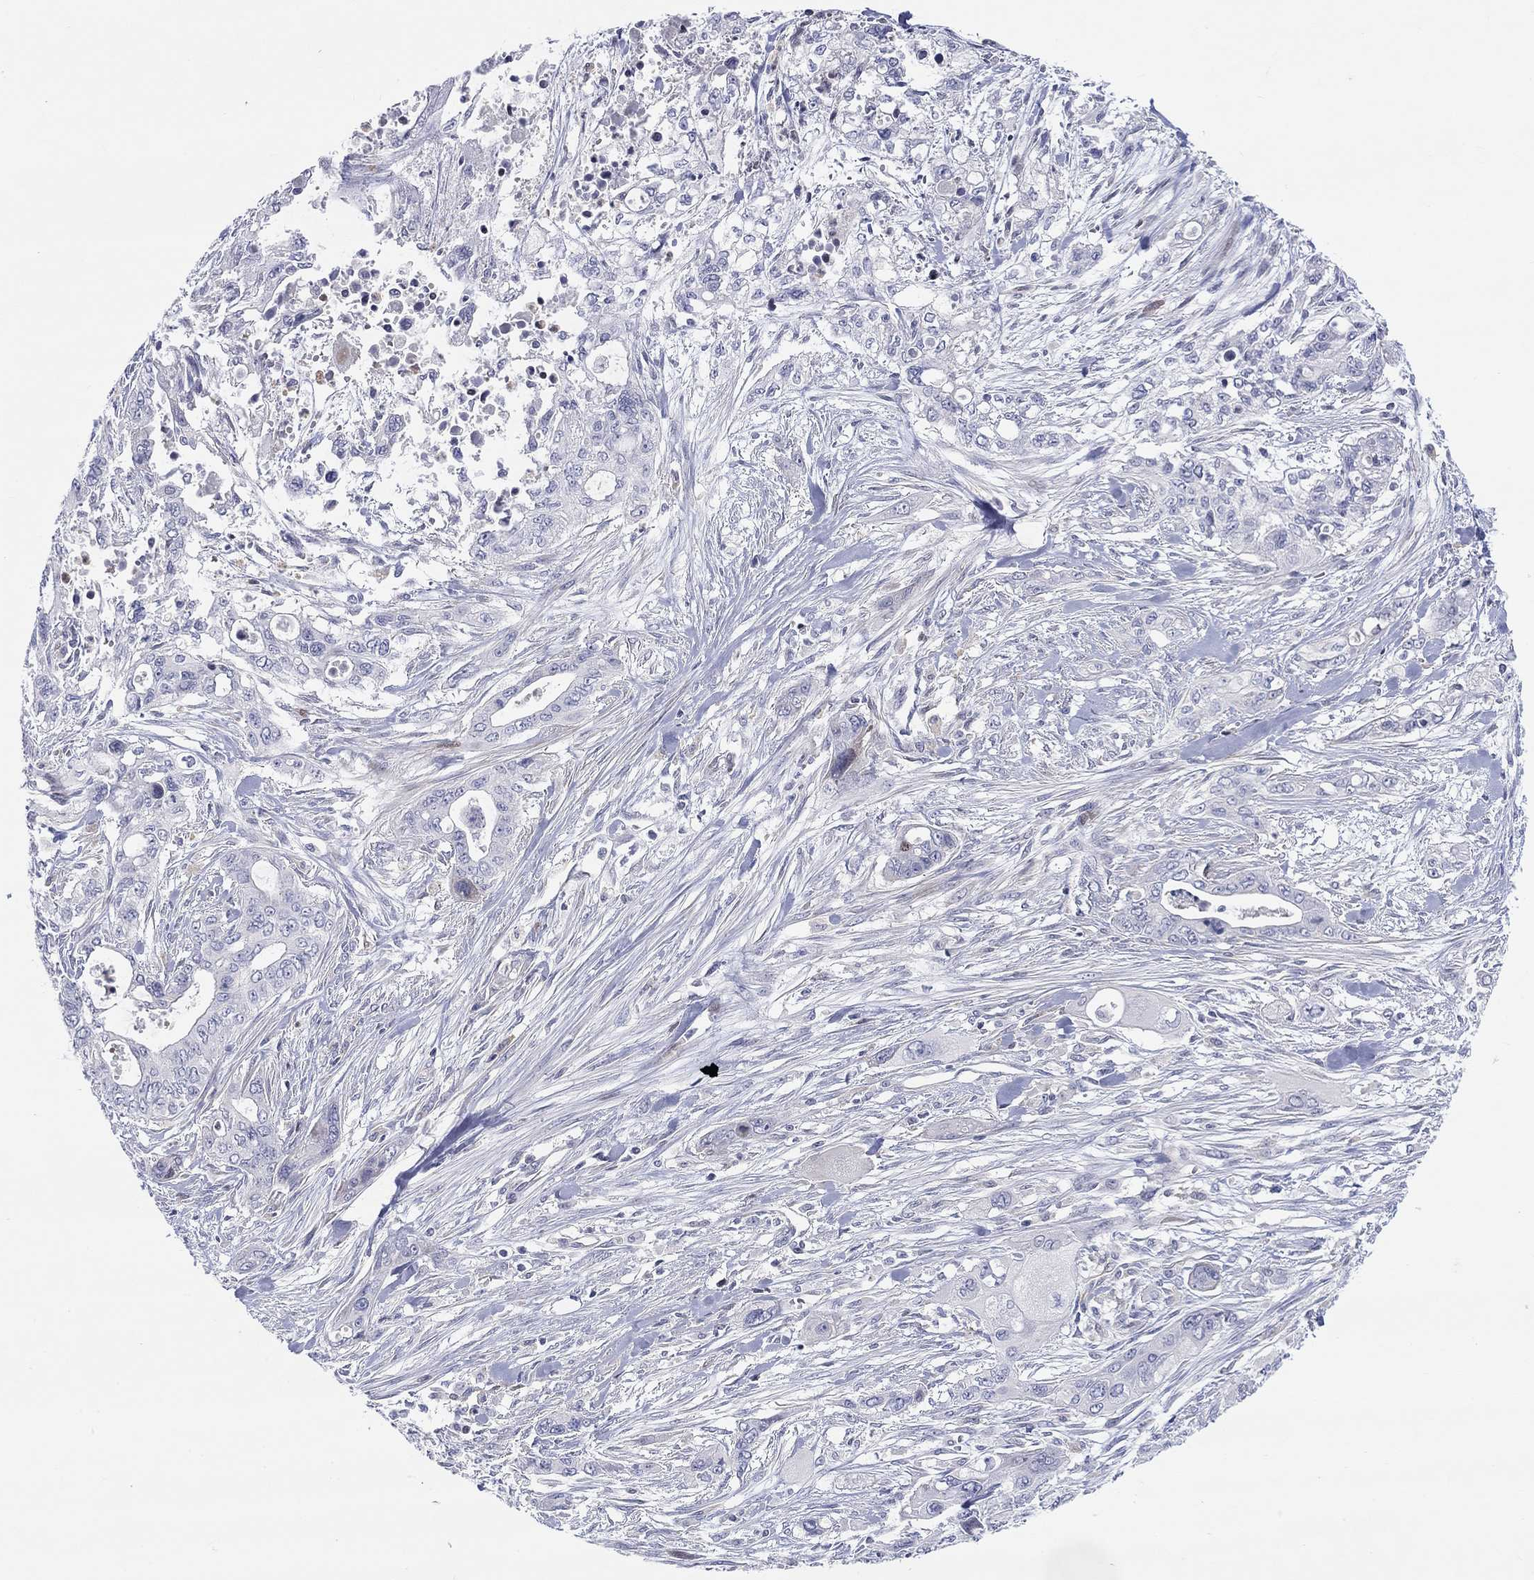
{"staining": {"intensity": "negative", "quantity": "none", "location": "none"}, "tissue": "pancreatic cancer", "cell_type": "Tumor cells", "image_type": "cancer", "snomed": [{"axis": "morphology", "description": "Adenocarcinoma, NOS"}, {"axis": "topography", "description": "Pancreas"}], "caption": "High magnification brightfield microscopy of pancreatic cancer stained with DAB (brown) and counterstained with hematoxylin (blue): tumor cells show no significant staining.", "gene": "ARHGAP36", "patient": {"sex": "male", "age": 47}}